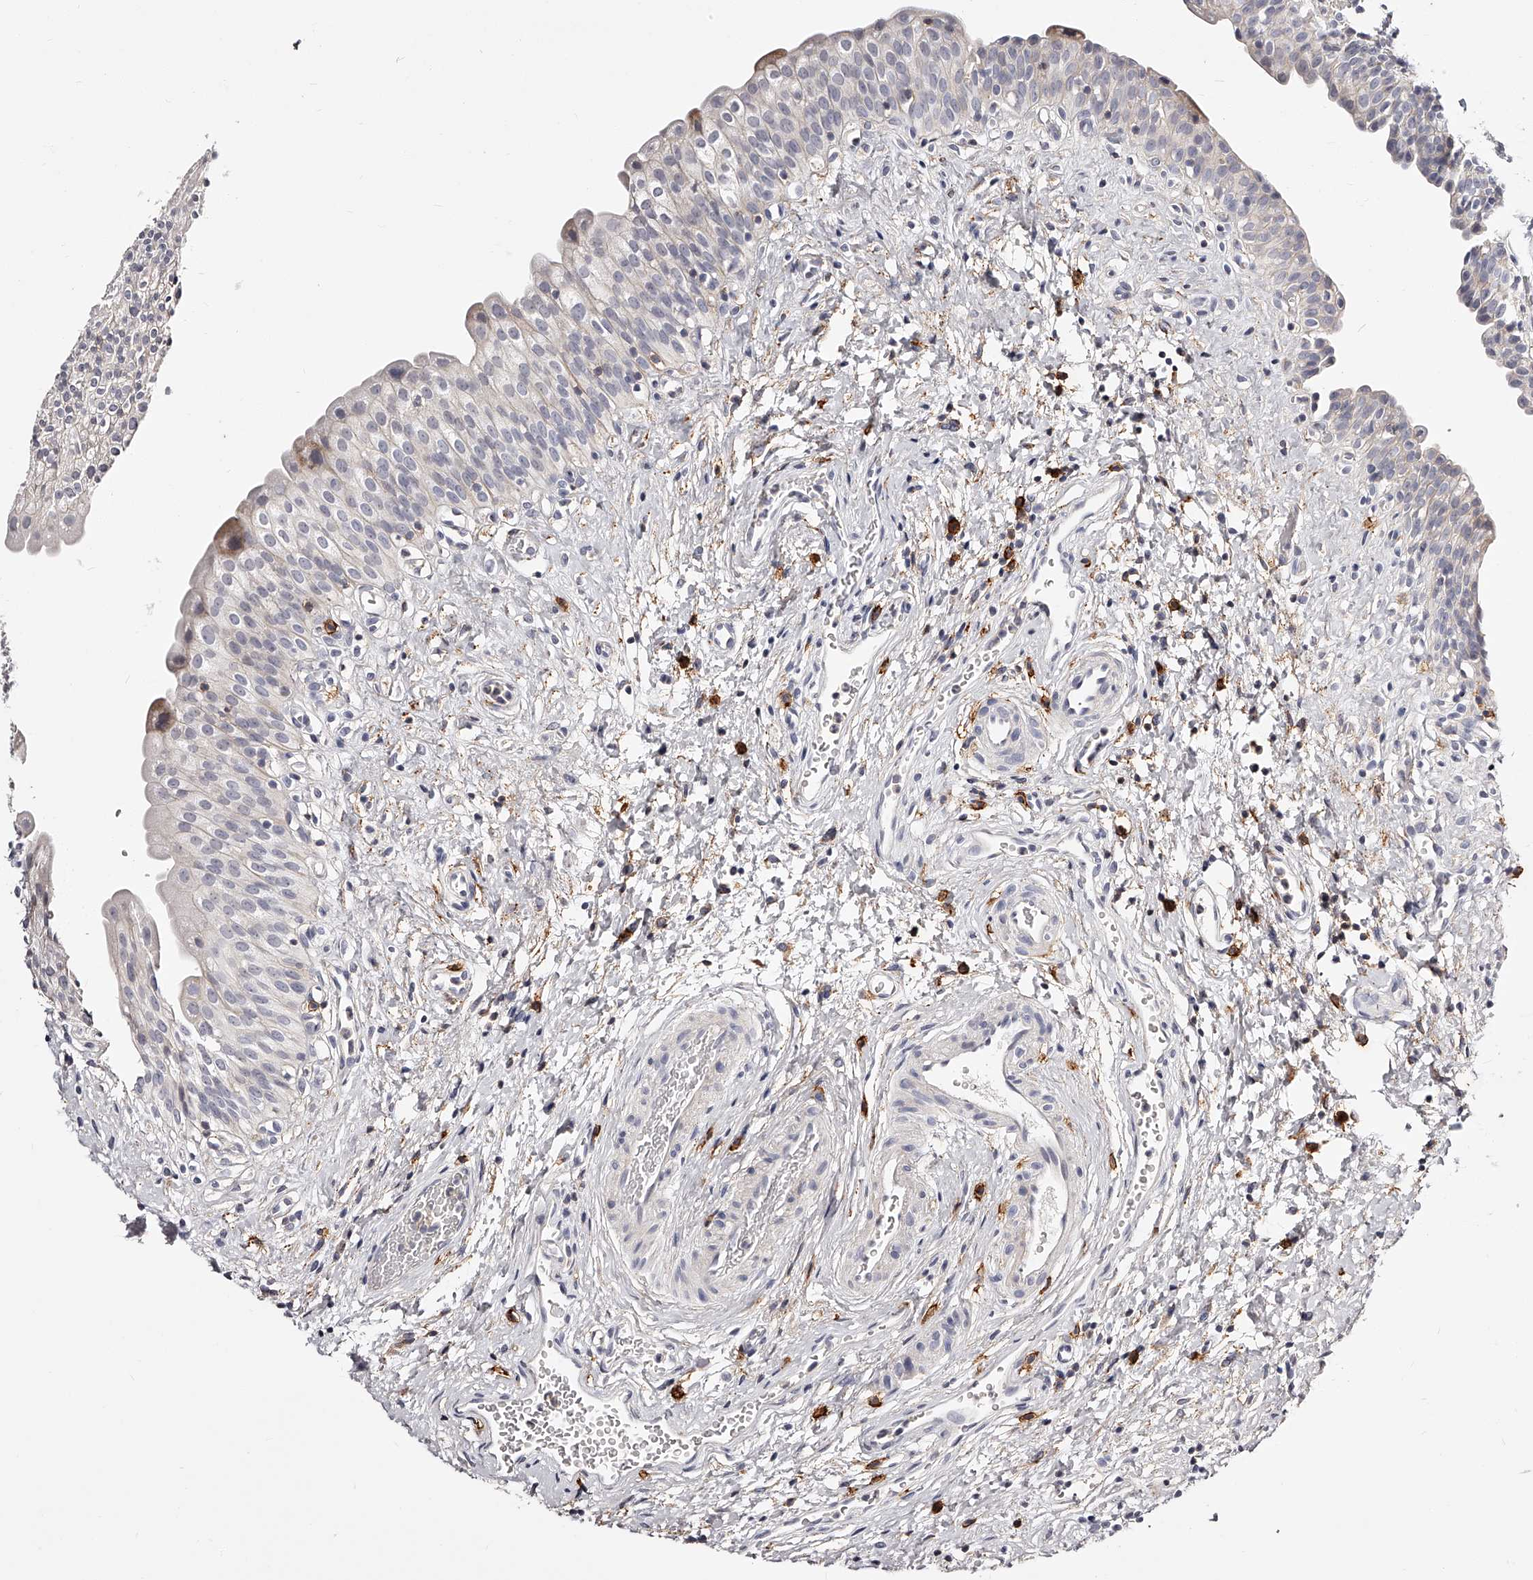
{"staining": {"intensity": "moderate", "quantity": "<25%", "location": "cytoplasmic/membranous"}, "tissue": "urinary bladder", "cell_type": "Urothelial cells", "image_type": "normal", "snomed": [{"axis": "morphology", "description": "Normal tissue, NOS"}, {"axis": "topography", "description": "Urinary bladder"}], "caption": "Urinary bladder stained with IHC displays moderate cytoplasmic/membranous positivity in approximately <25% of urothelial cells. (IHC, brightfield microscopy, high magnification).", "gene": "CD82", "patient": {"sex": "male", "age": 51}}